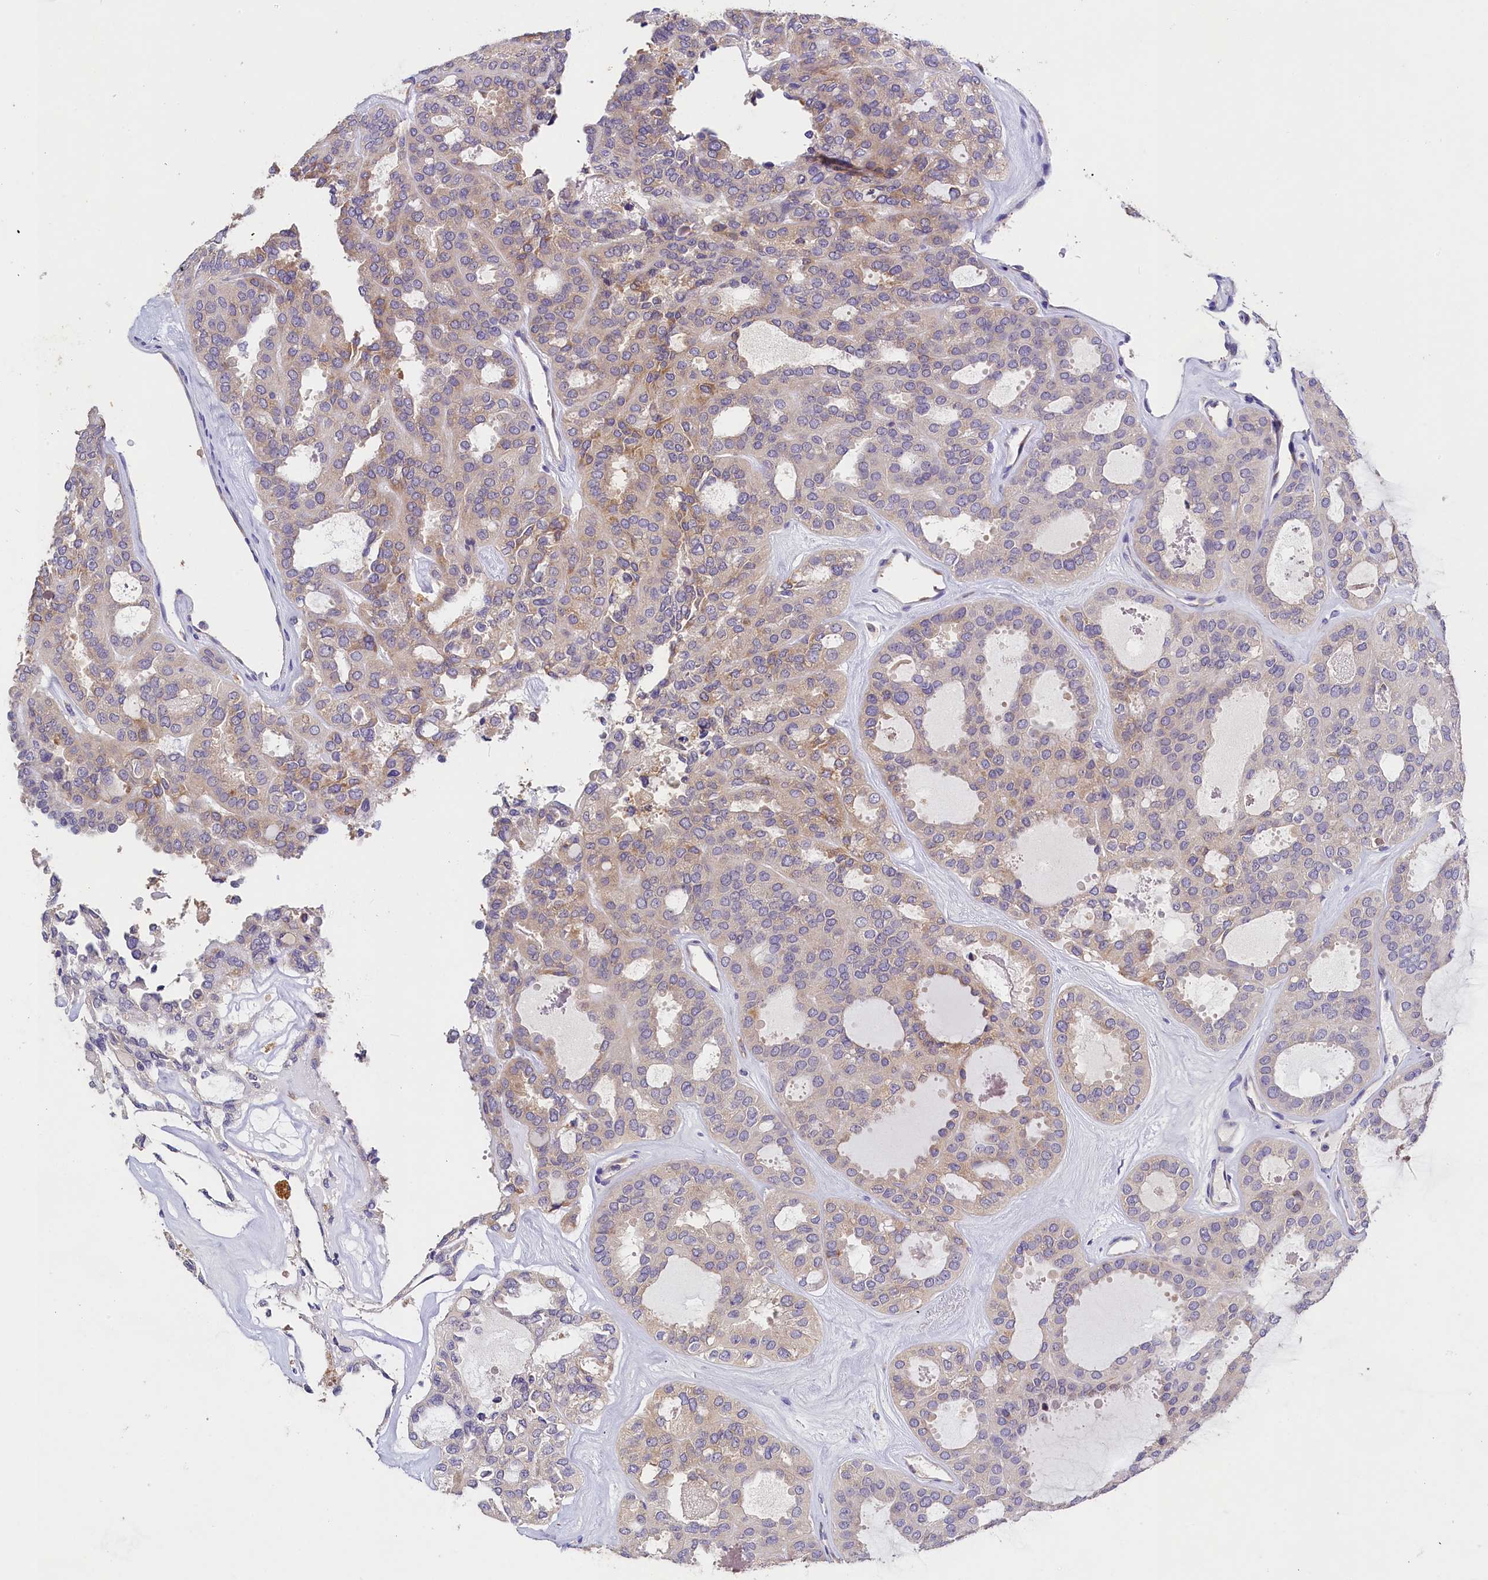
{"staining": {"intensity": "moderate", "quantity": "<25%", "location": "cytoplasmic/membranous"}, "tissue": "thyroid cancer", "cell_type": "Tumor cells", "image_type": "cancer", "snomed": [{"axis": "morphology", "description": "Follicular adenoma carcinoma, NOS"}, {"axis": "topography", "description": "Thyroid gland"}], "caption": "The micrograph displays staining of follicular adenoma carcinoma (thyroid), revealing moderate cytoplasmic/membranous protein positivity (brown color) within tumor cells. (brown staining indicates protein expression, while blue staining denotes nuclei).", "gene": "ST7L", "patient": {"sex": "male", "age": 75}}